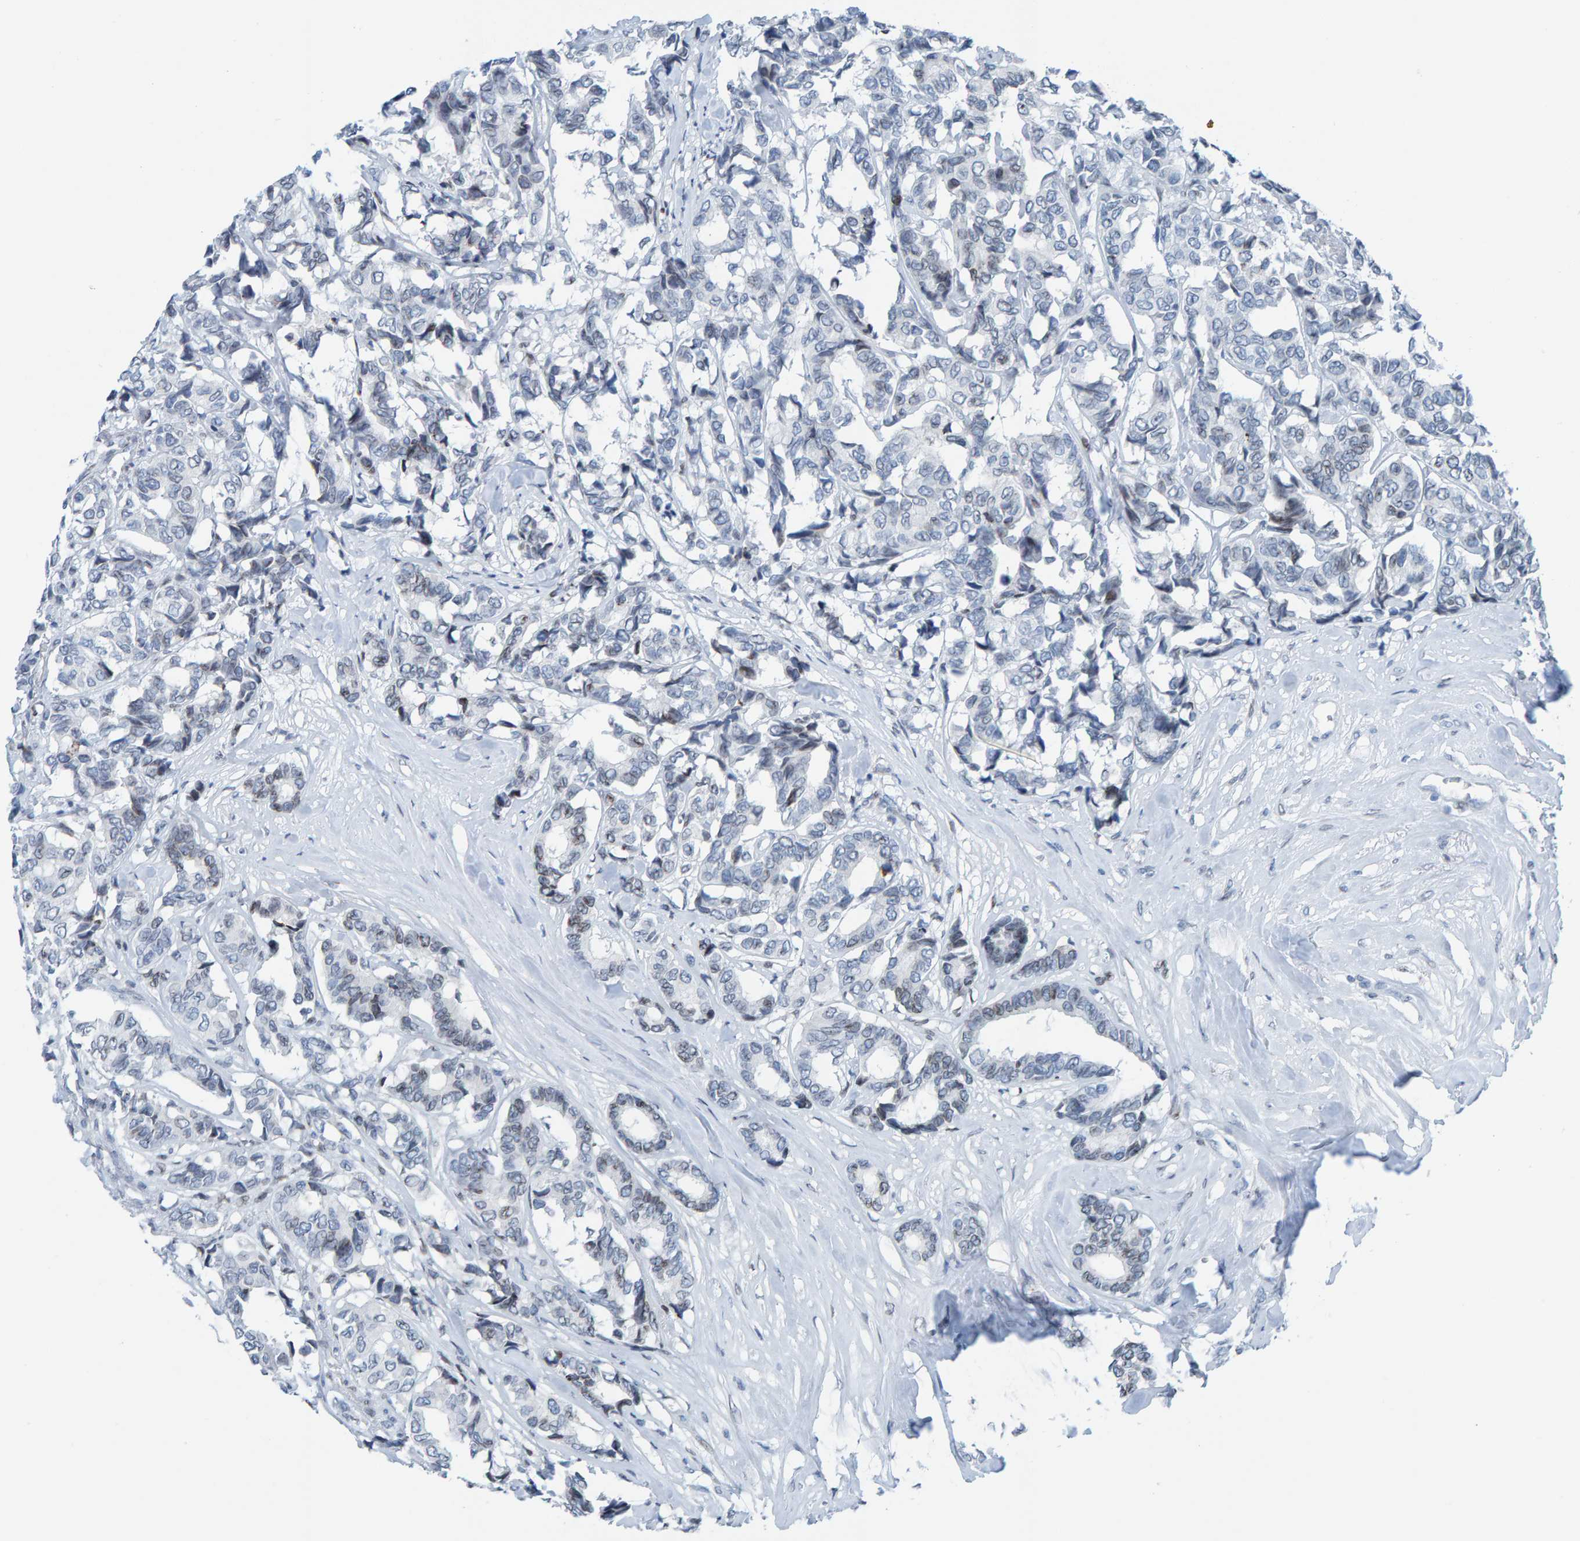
{"staining": {"intensity": "weak", "quantity": "<25%", "location": "cytoplasmic/membranous,nuclear"}, "tissue": "breast cancer", "cell_type": "Tumor cells", "image_type": "cancer", "snomed": [{"axis": "morphology", "description": "Duct carcinoma"}, {"axis": "topography", "description": "Breast"}], "caption": "Immunohistochemical staining of human breast cancer shows no significant expression in tumor cells. (DAB IHC with hematoxylin counter stain).", "gene": "LMNB2", "patient": {"sex": "female", "age": 87}}